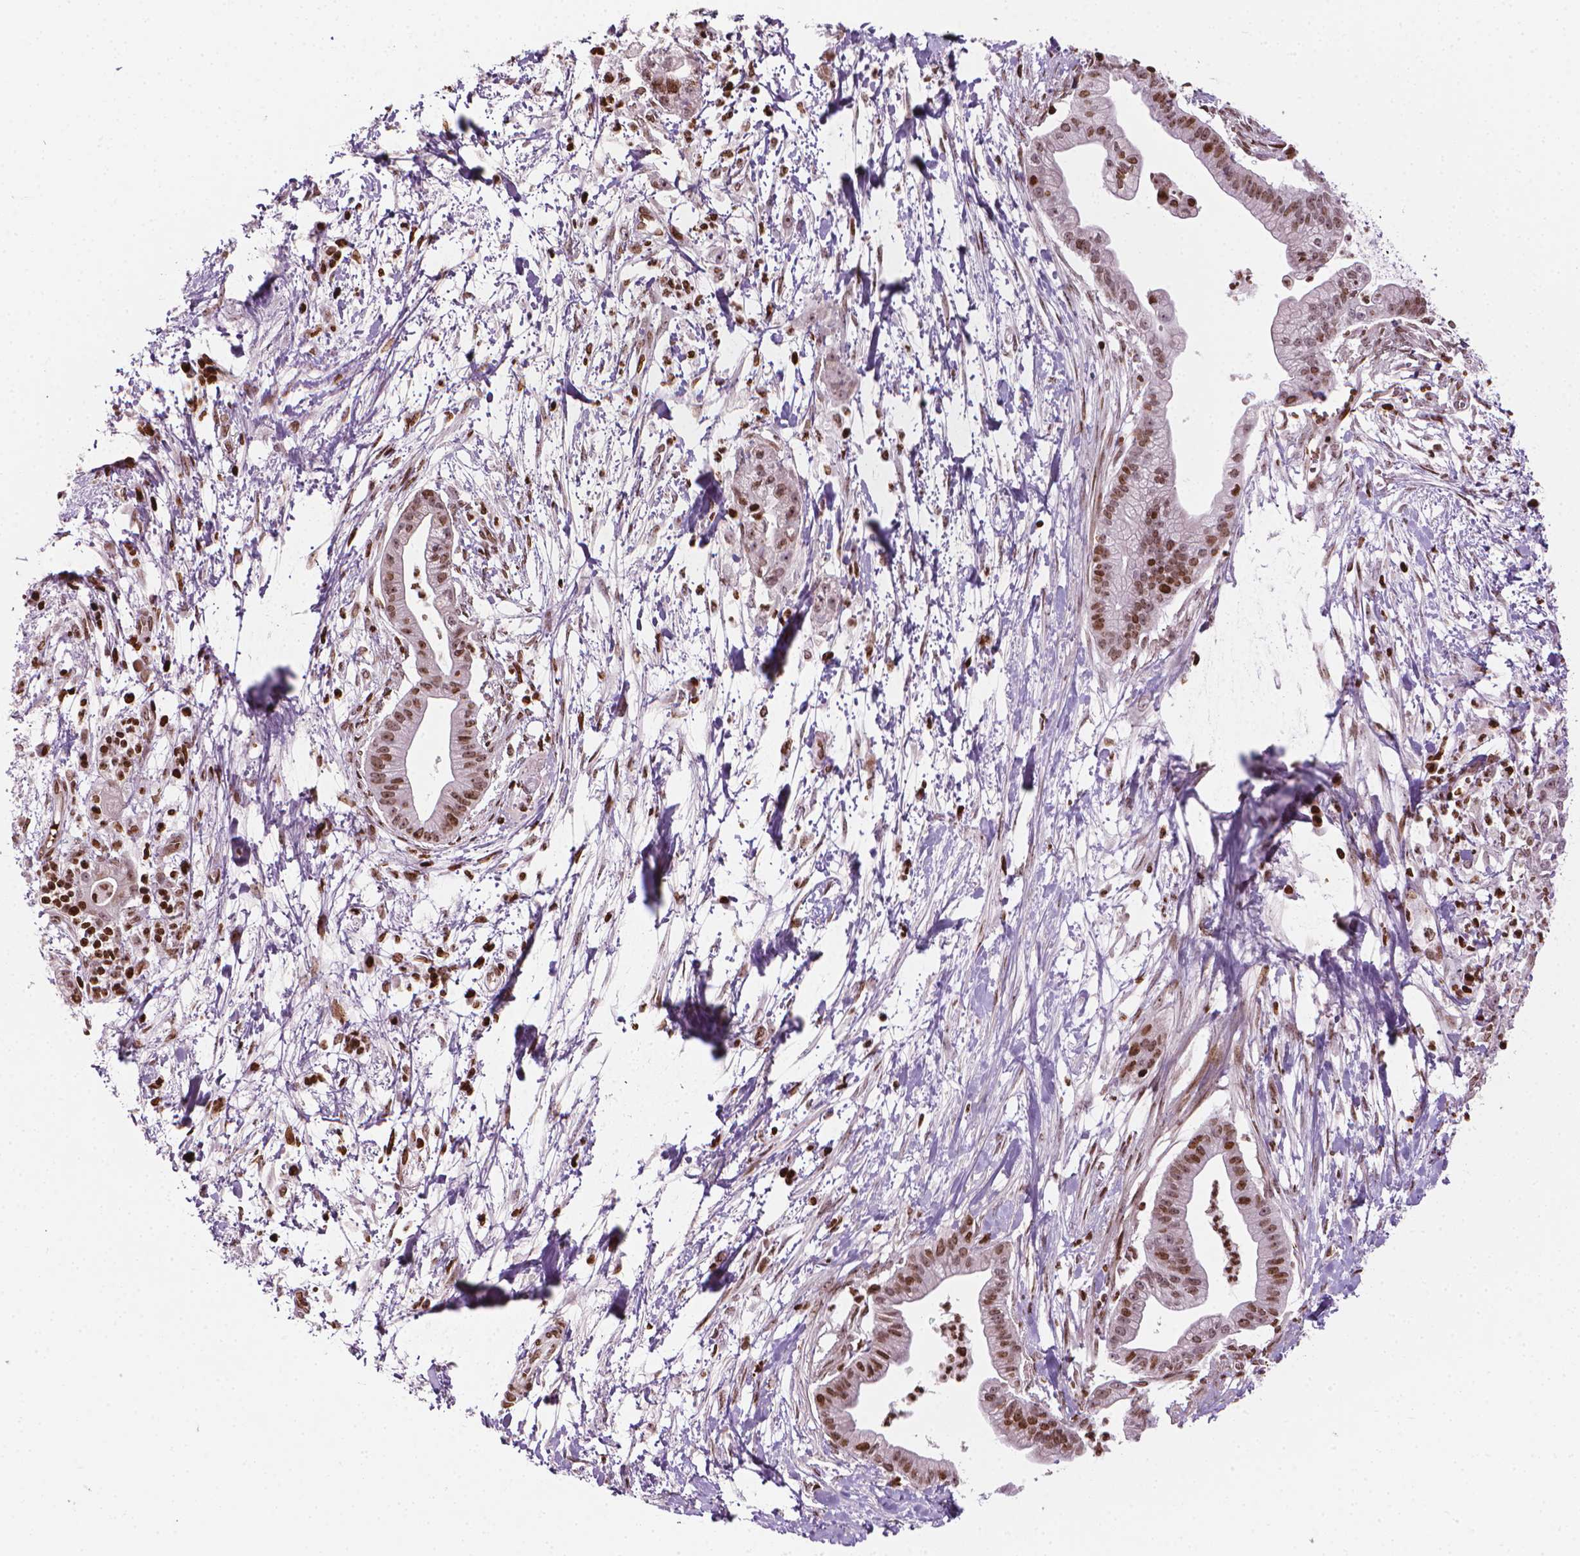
{"staining": {"intensity": "moderate", "quantity": ">75%", "location": "nuclear"}, "tissue": "pancreatic cancer", "cell_type": "Tumor cells", "image_type": "cancer", "snomed": [{"axis": "morphology", "description": "Normal tissue, NOS"}, {"axis": "morphology", "description": "Adenocarcinoma, NOS"}, {"axis": "topography", "description": "Lymph node"}, {"axis": "topography", "description": "Pancreas"}], "caption": "Immunohistochemical staining of pancreatic adenocarcinoma displays medium levels of moderate nuclear protein staining in about >75% of tumor cells. Using DAB (brown) and hematoxylin (blue) stains, captured at high magnification using brightfield microscopy.", "gene": "PIP4K2A", "patient": {"sex": "female", "age": 58}}